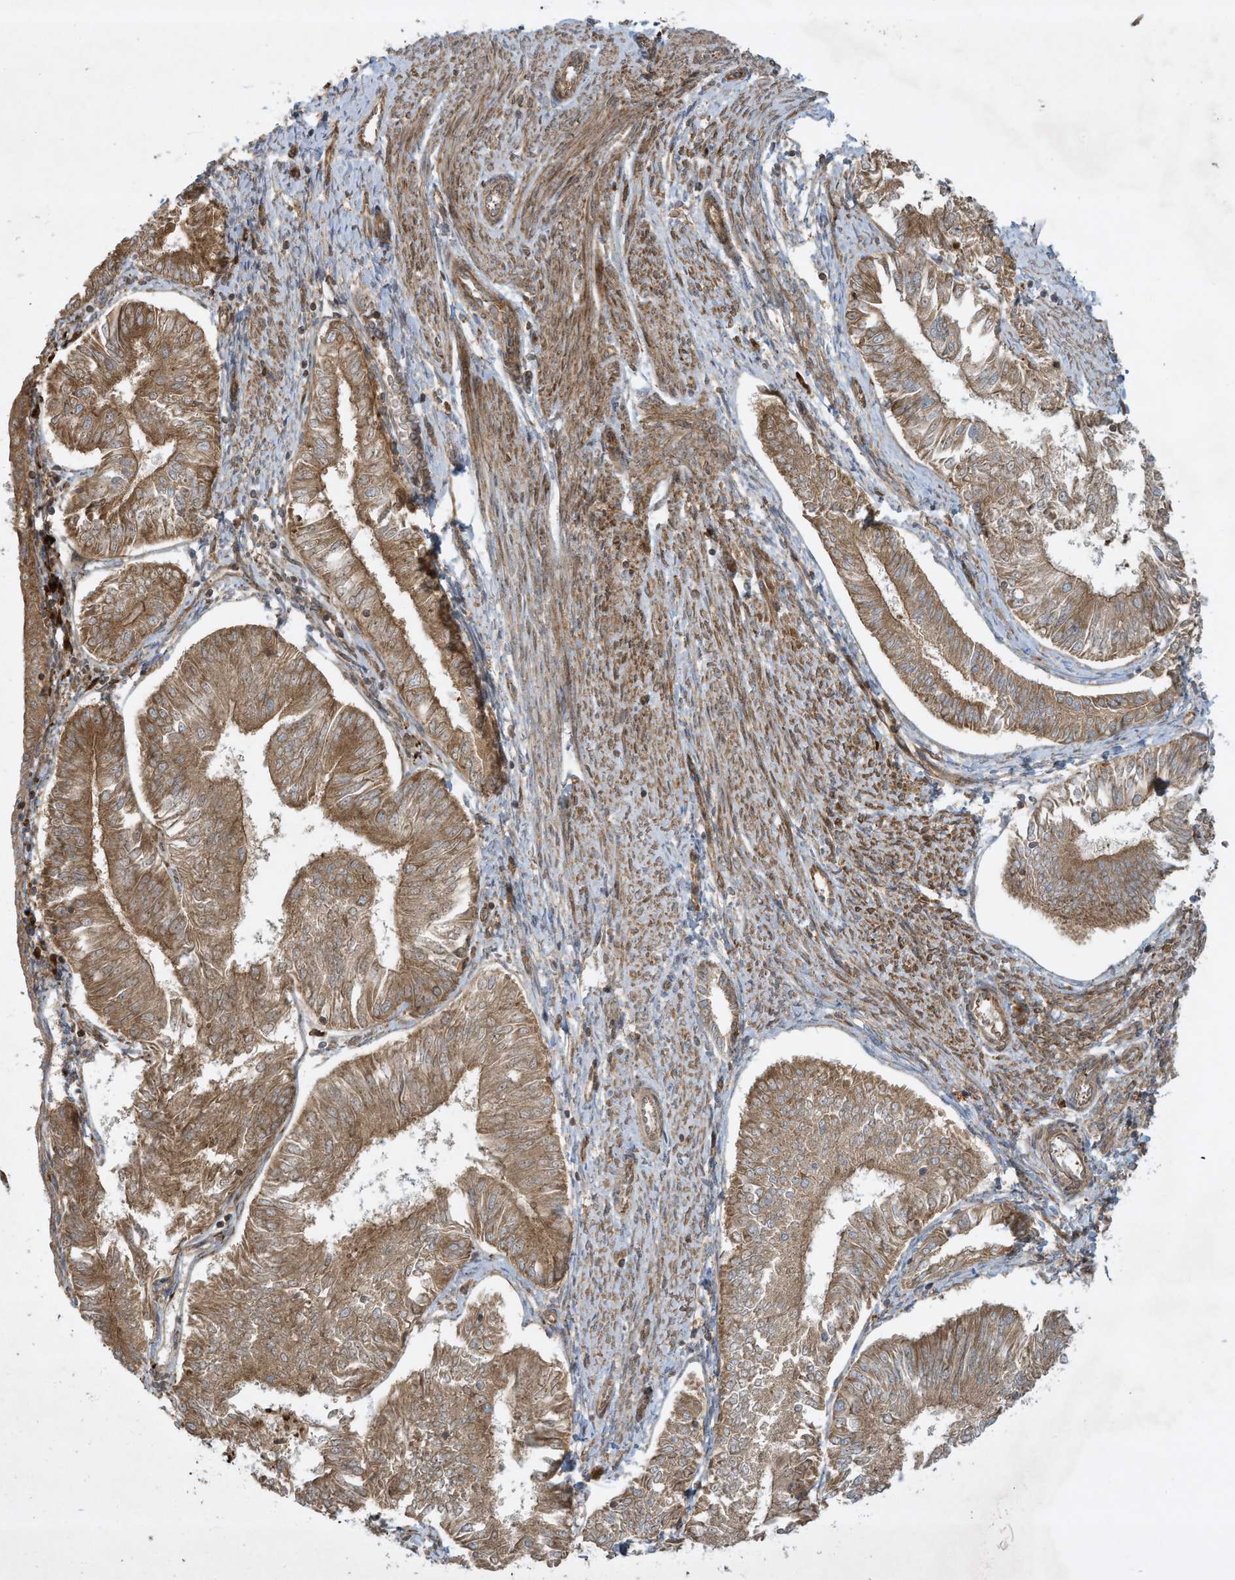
{"staining": {"intensity": "moderate", "quantity": ">75%", "location": "cytoplasmic/membranous"}, "tissue": "endometrial cancer", "cell_type": "Tumor cells", "image_type": "cancer", "snomed": [{"axis": "morphology", "description": "Adenocarcinoma, NOS"}, {"axis": "topography", "description": "Endometrium"}], "caption": "Adenocarcinoma (endometrial) stained with immunohistochemistry shows moderate cytoplasmic/membranous expression in about >75% of tumor cells.", "gene": "DDIT4", "patient": {"sex": "female", "age": 58}}